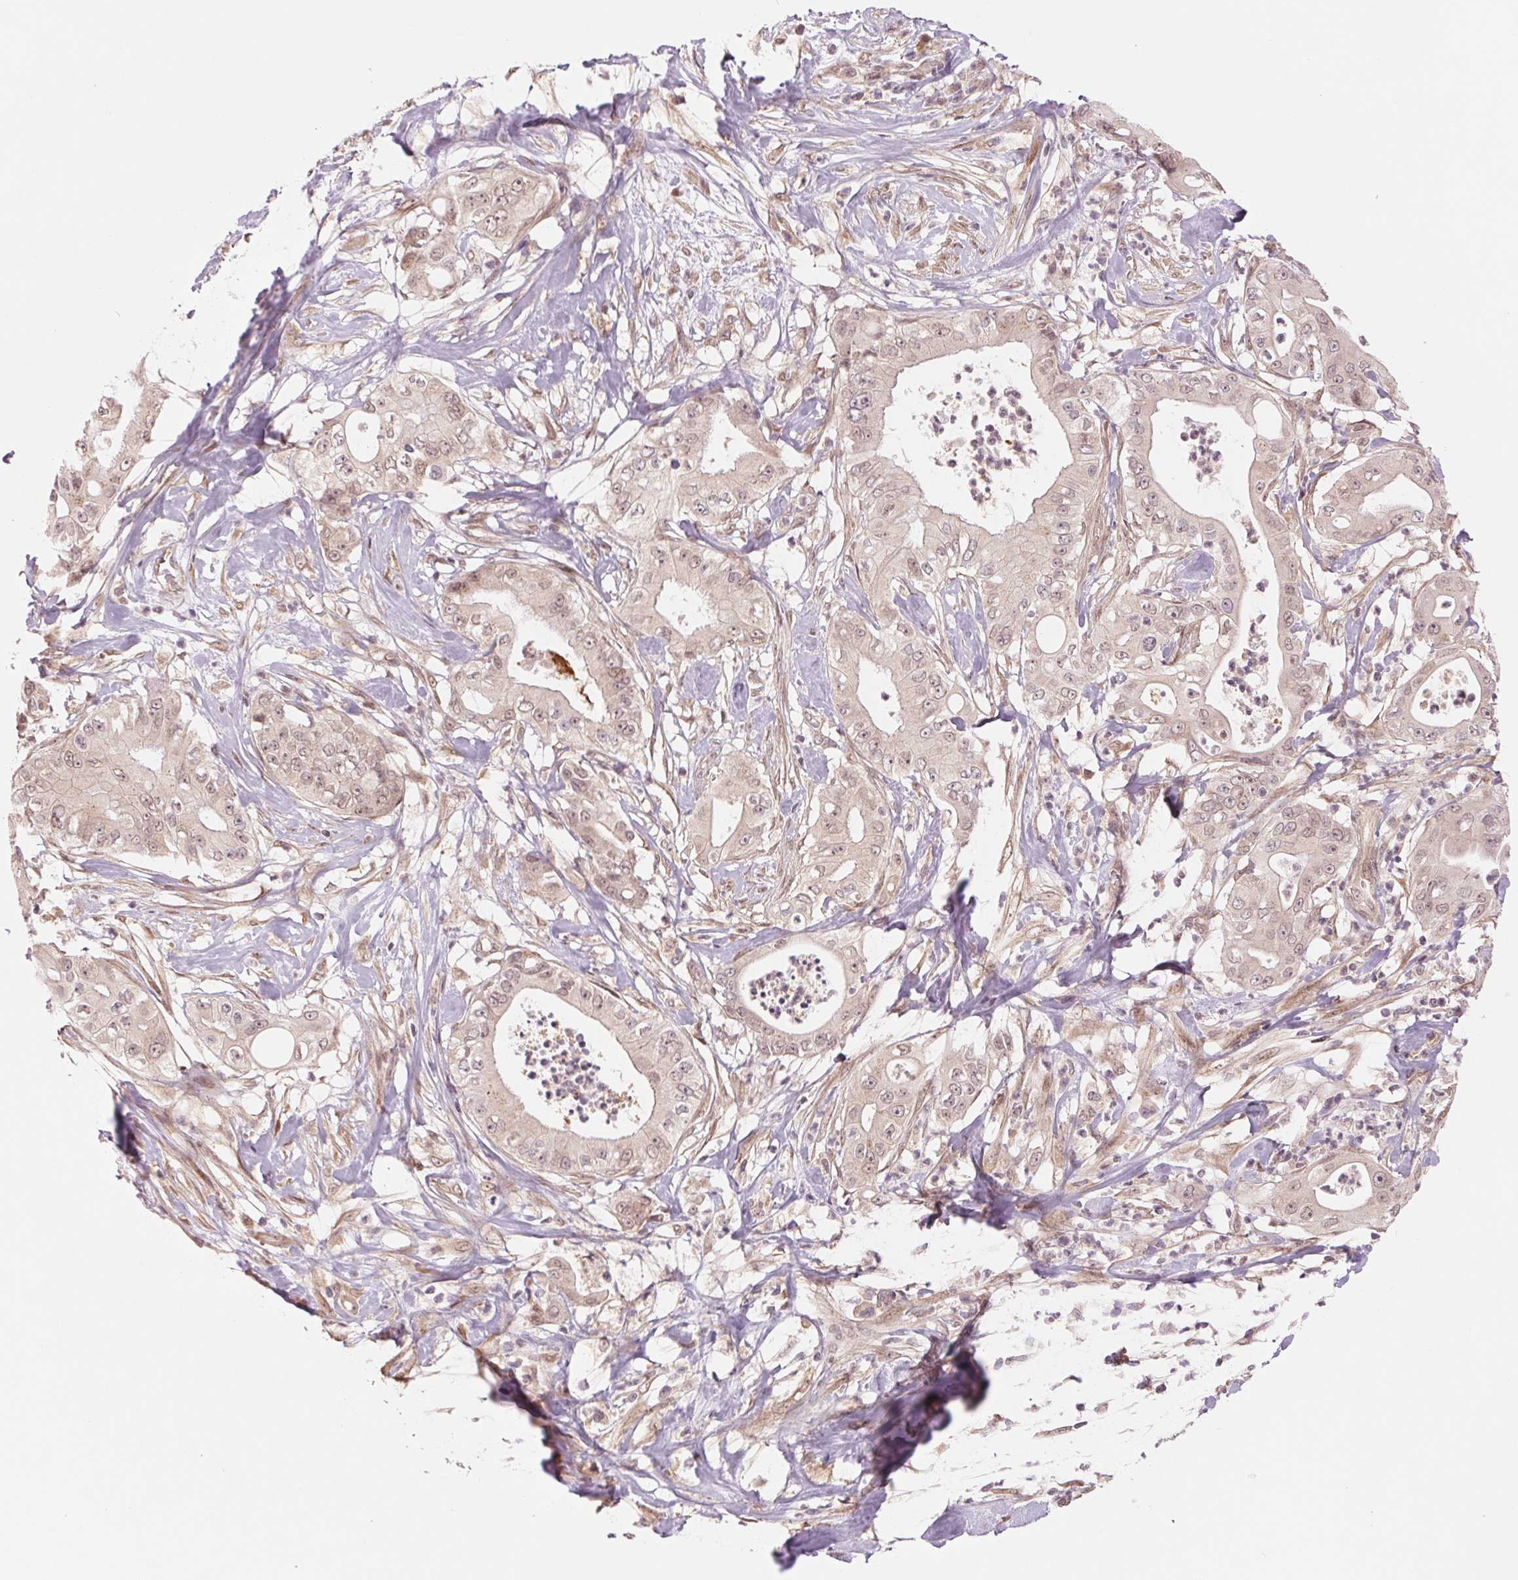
{"staining": {"intensity": "weak", "quantity": "<25%", "location": "nuclear"}, "tissue": "pancreatic cancer", "cell_type": "Tumor cells", "image_type": "cancer", "snomed": [{"axis": "morphology", "description": "Adenocarcinoma, NOS"}, {"axis": "topography", "description": "Pancreas"}], "caption": "IHC image of neoplastic tissue: human adenocarcinoma (pancreatic) stained with DAB displays no significant protein expression in tumor cells. (Immunohistochemistry (ihc), brightfield microscopy, high magnification).", "gene": "ERI3", "patient": {"sex": "male", "age": 71}}